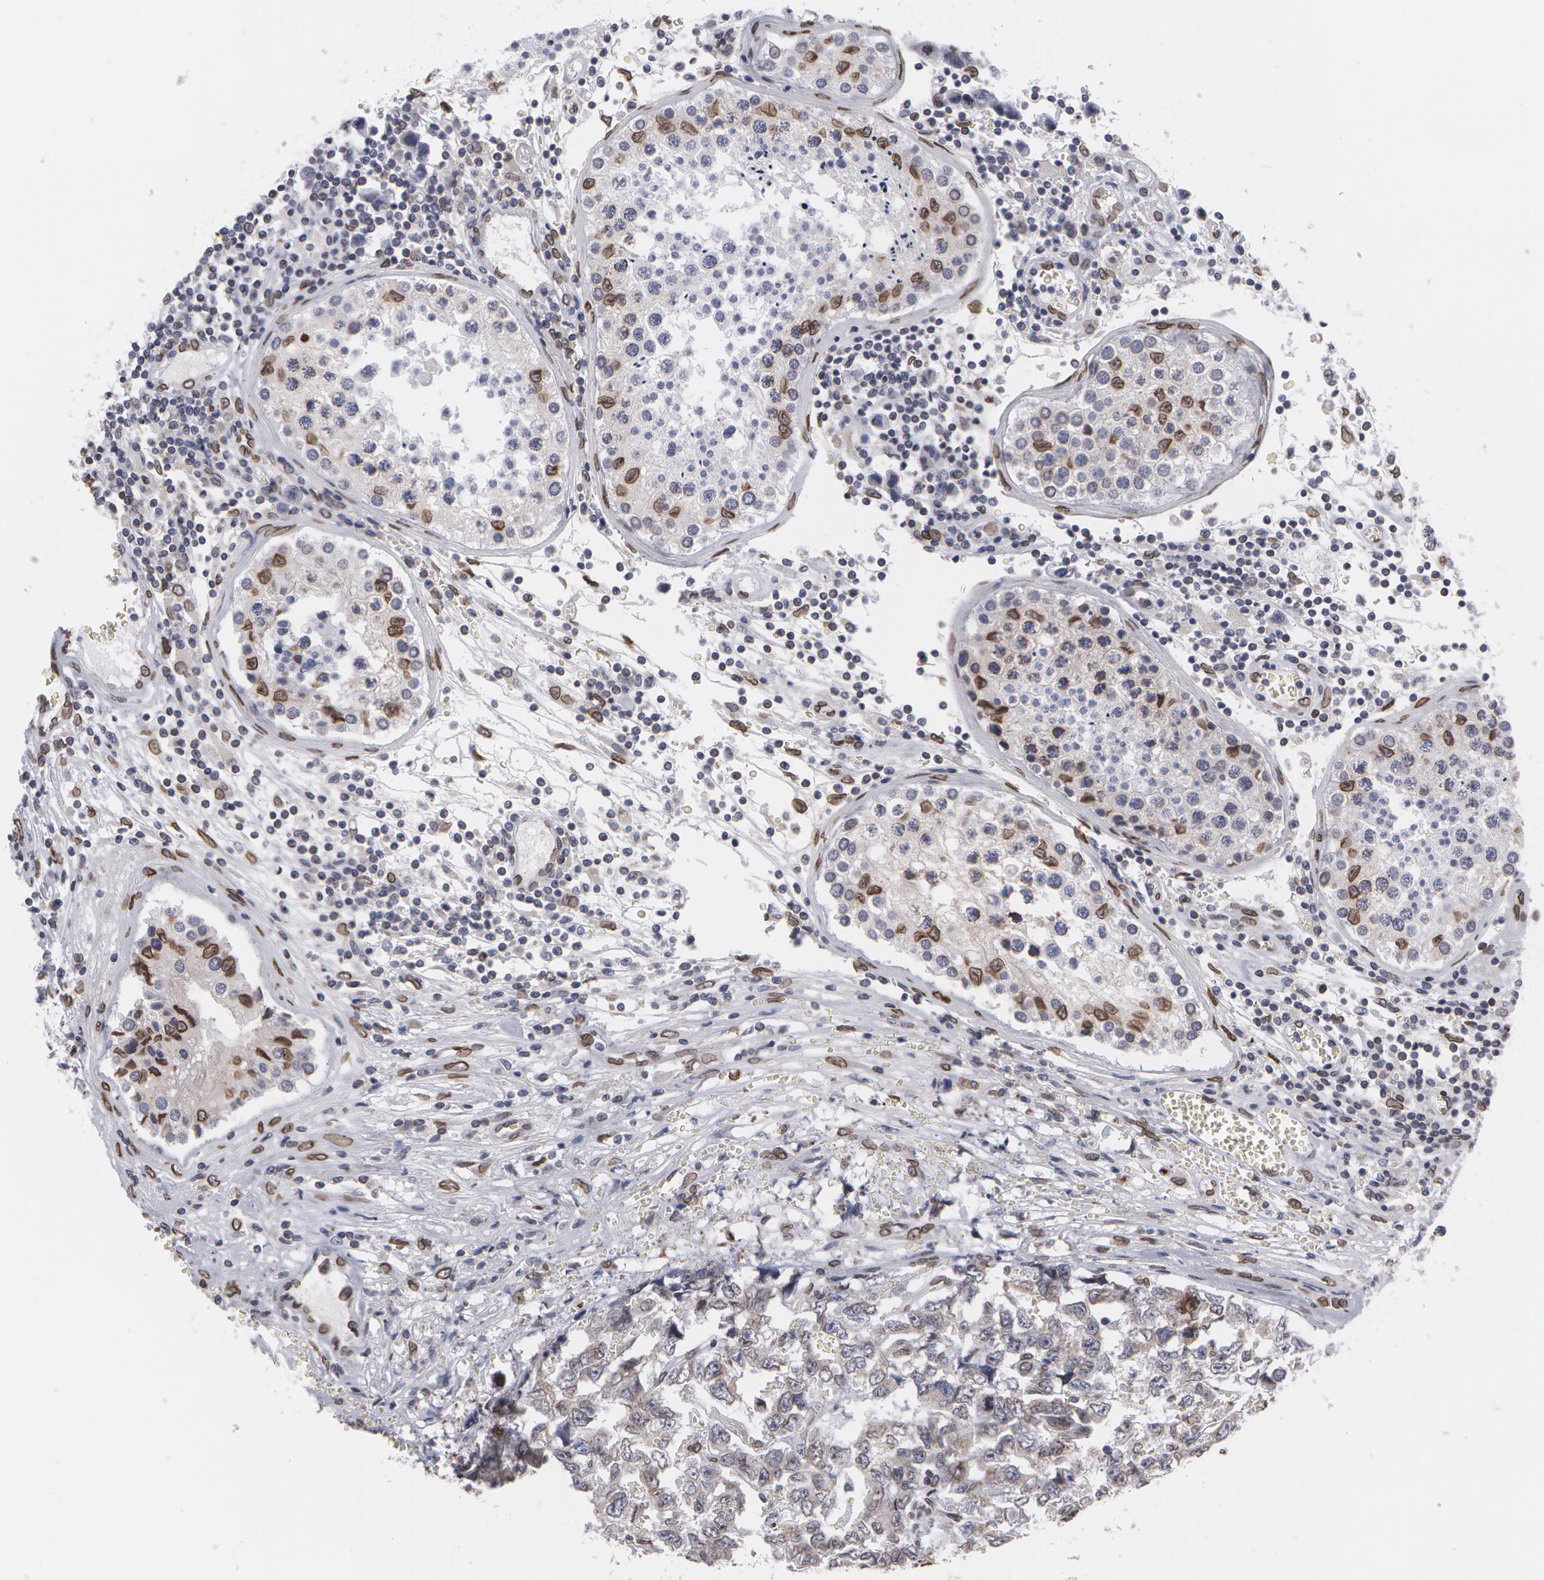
{"staining": {"intensity": "moderate", "quantity": "25%-75%", "location": "nuclear"}, "tissue": "testis cancer", "cell_type": "Tumor cells", "image_type": "cancer", "snomed": [{"axis": "morphology", "description": "Carcinoma, Embryonal, NOS"}, {"axis": "topography", "description": "Testis"}], "caption": "Human testis embryonal carcinoma stained with a brown dye displays moderate nuclear positive positivity in approximately 25%-75% of tumor cells.", "gene": "EMD", "patient": {"sex": "male", "age": 31}}